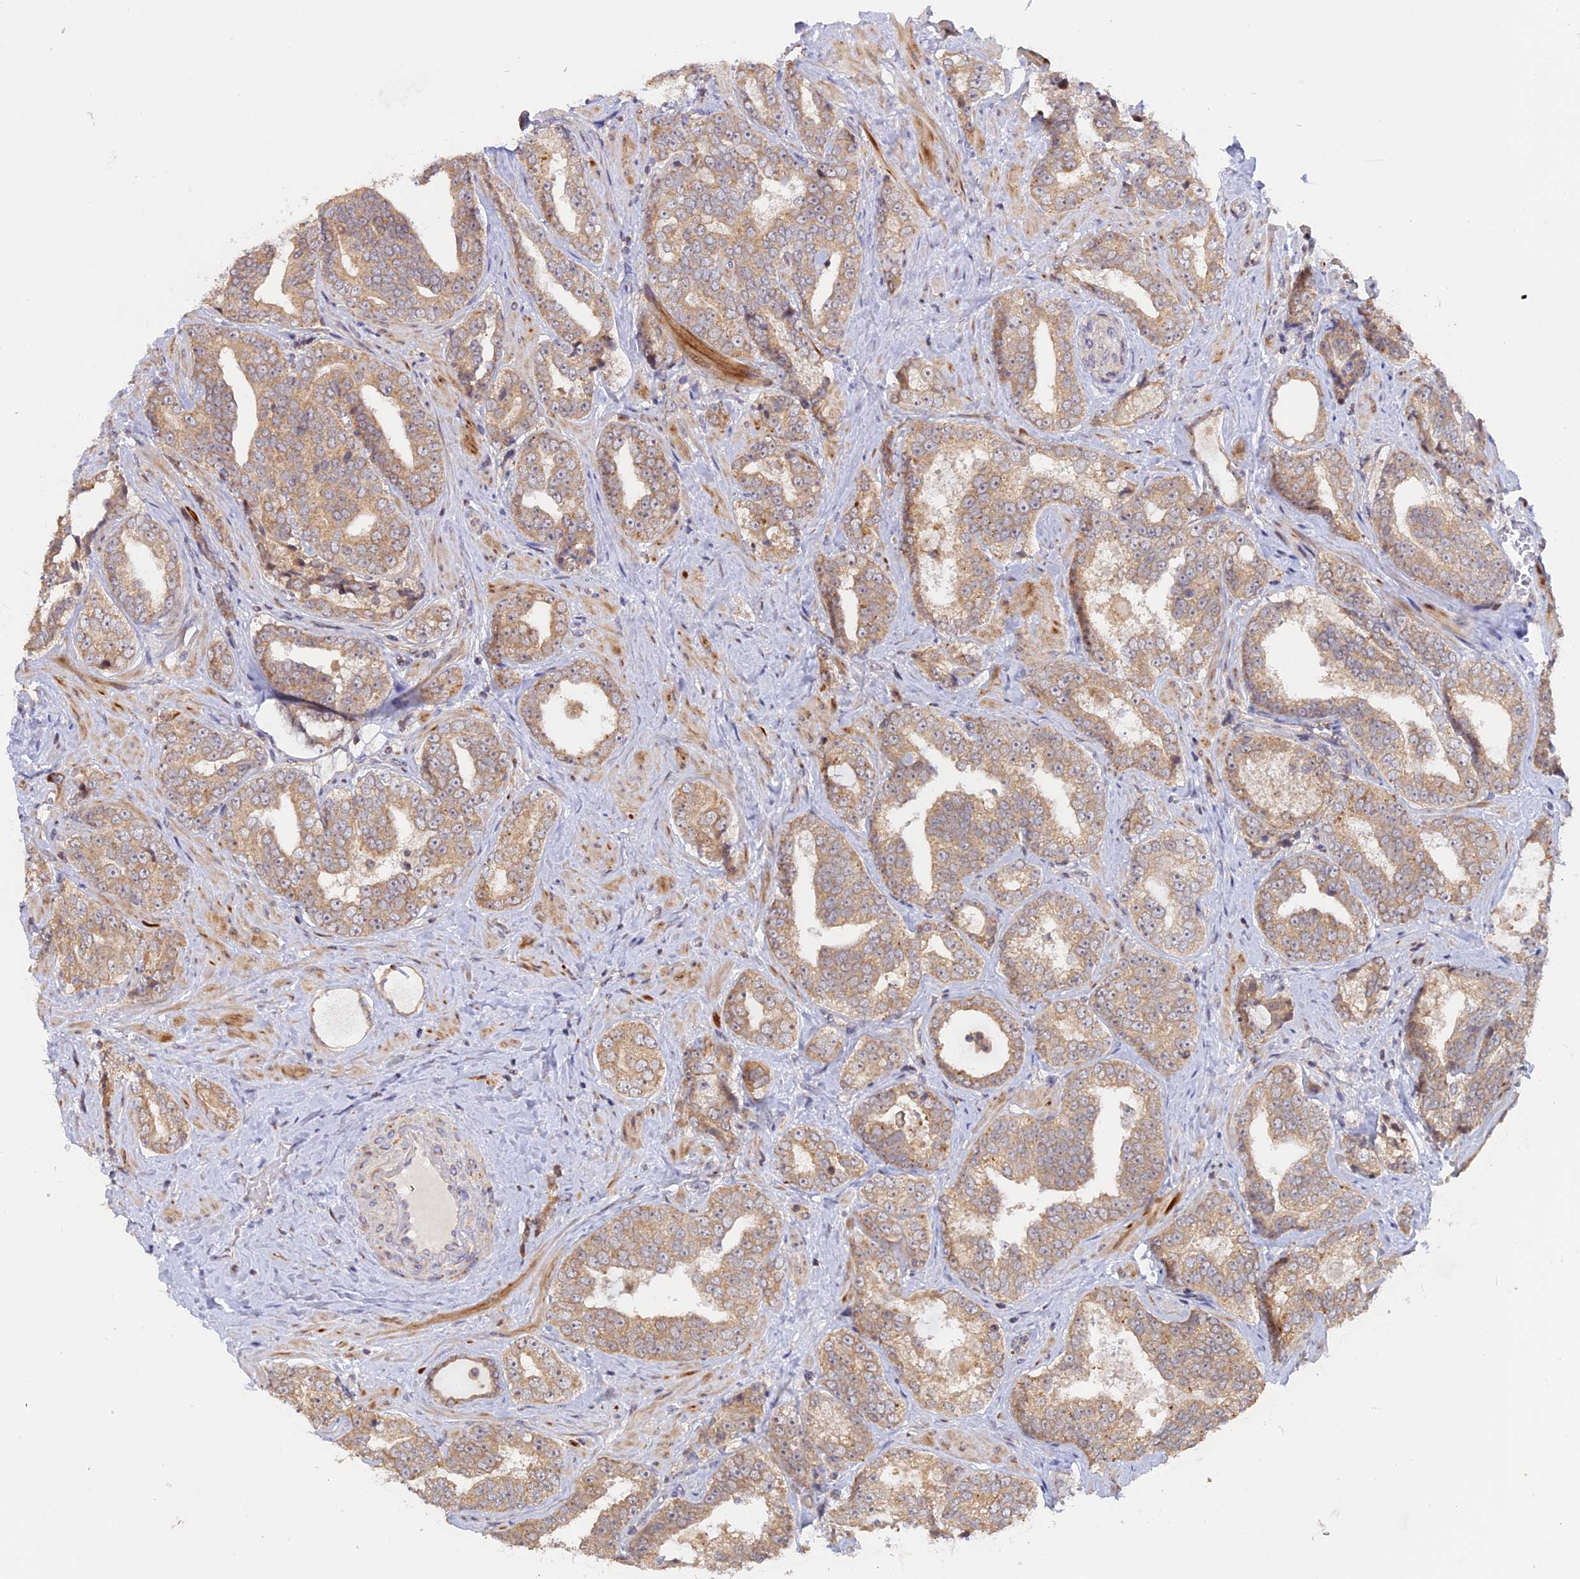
{"staining": {"intensity": "weak", "quantity": ">75%", "location": "cytoplasmic/membranous"}, "tissue": "prostate cancer", "cell_type": "Tumor cells", "image_type": "cancer", "snomed": [{"axis": "morphology", "description": "Adenocarcinoma, High grade"}, {"axis": "topography", "description": "Prostate"}], "caption": "Protein positivity by immunohistochemistry (IHC) reveals weak cytoplasmic/membranous expression in about >75% of tumor cells in adenocarcinoma (high-grade) (prostate).", "gene": "GSKIP", "patient": {"sex": "male", "age": 67}}